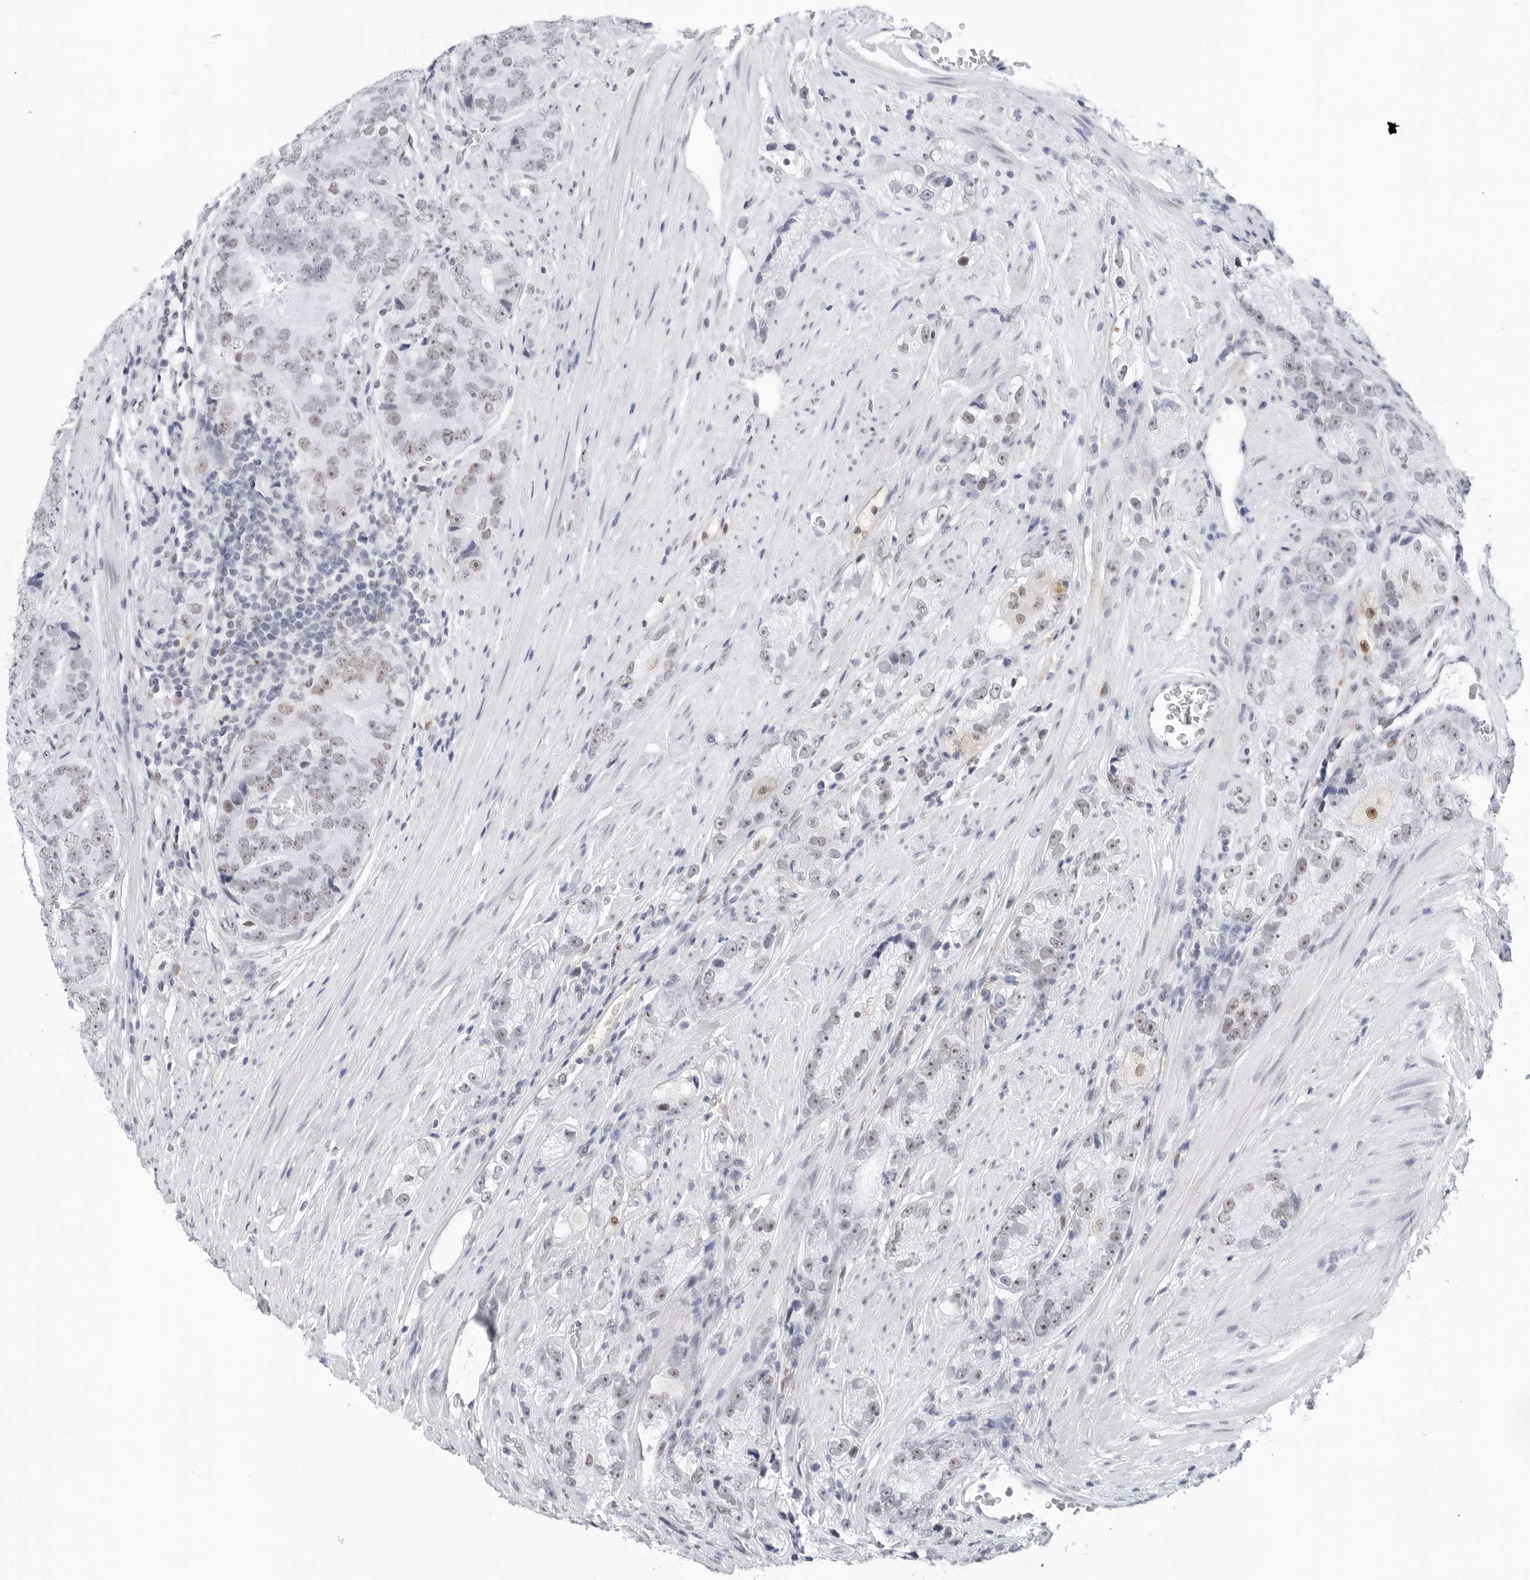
{"staining": {"intensity": "weak", "quantity": "<25%", "location": "nuclear"}, "tissue": "prostate cancer", "cell_type": "Tumor cells", "image_type": "cancer", "snomed": [{"axis": "morphology", "description": "Adenocarcinoma, High grade"}, {"axis": "topography", "description": "Prostate"}], "caption": "High-grade adenocarcinoma (prostate) stained for a protein using IHC exhibits no expression tumor cells.", "gene": "C1orf162", "patient": {"sex": "male", "age": 56}}